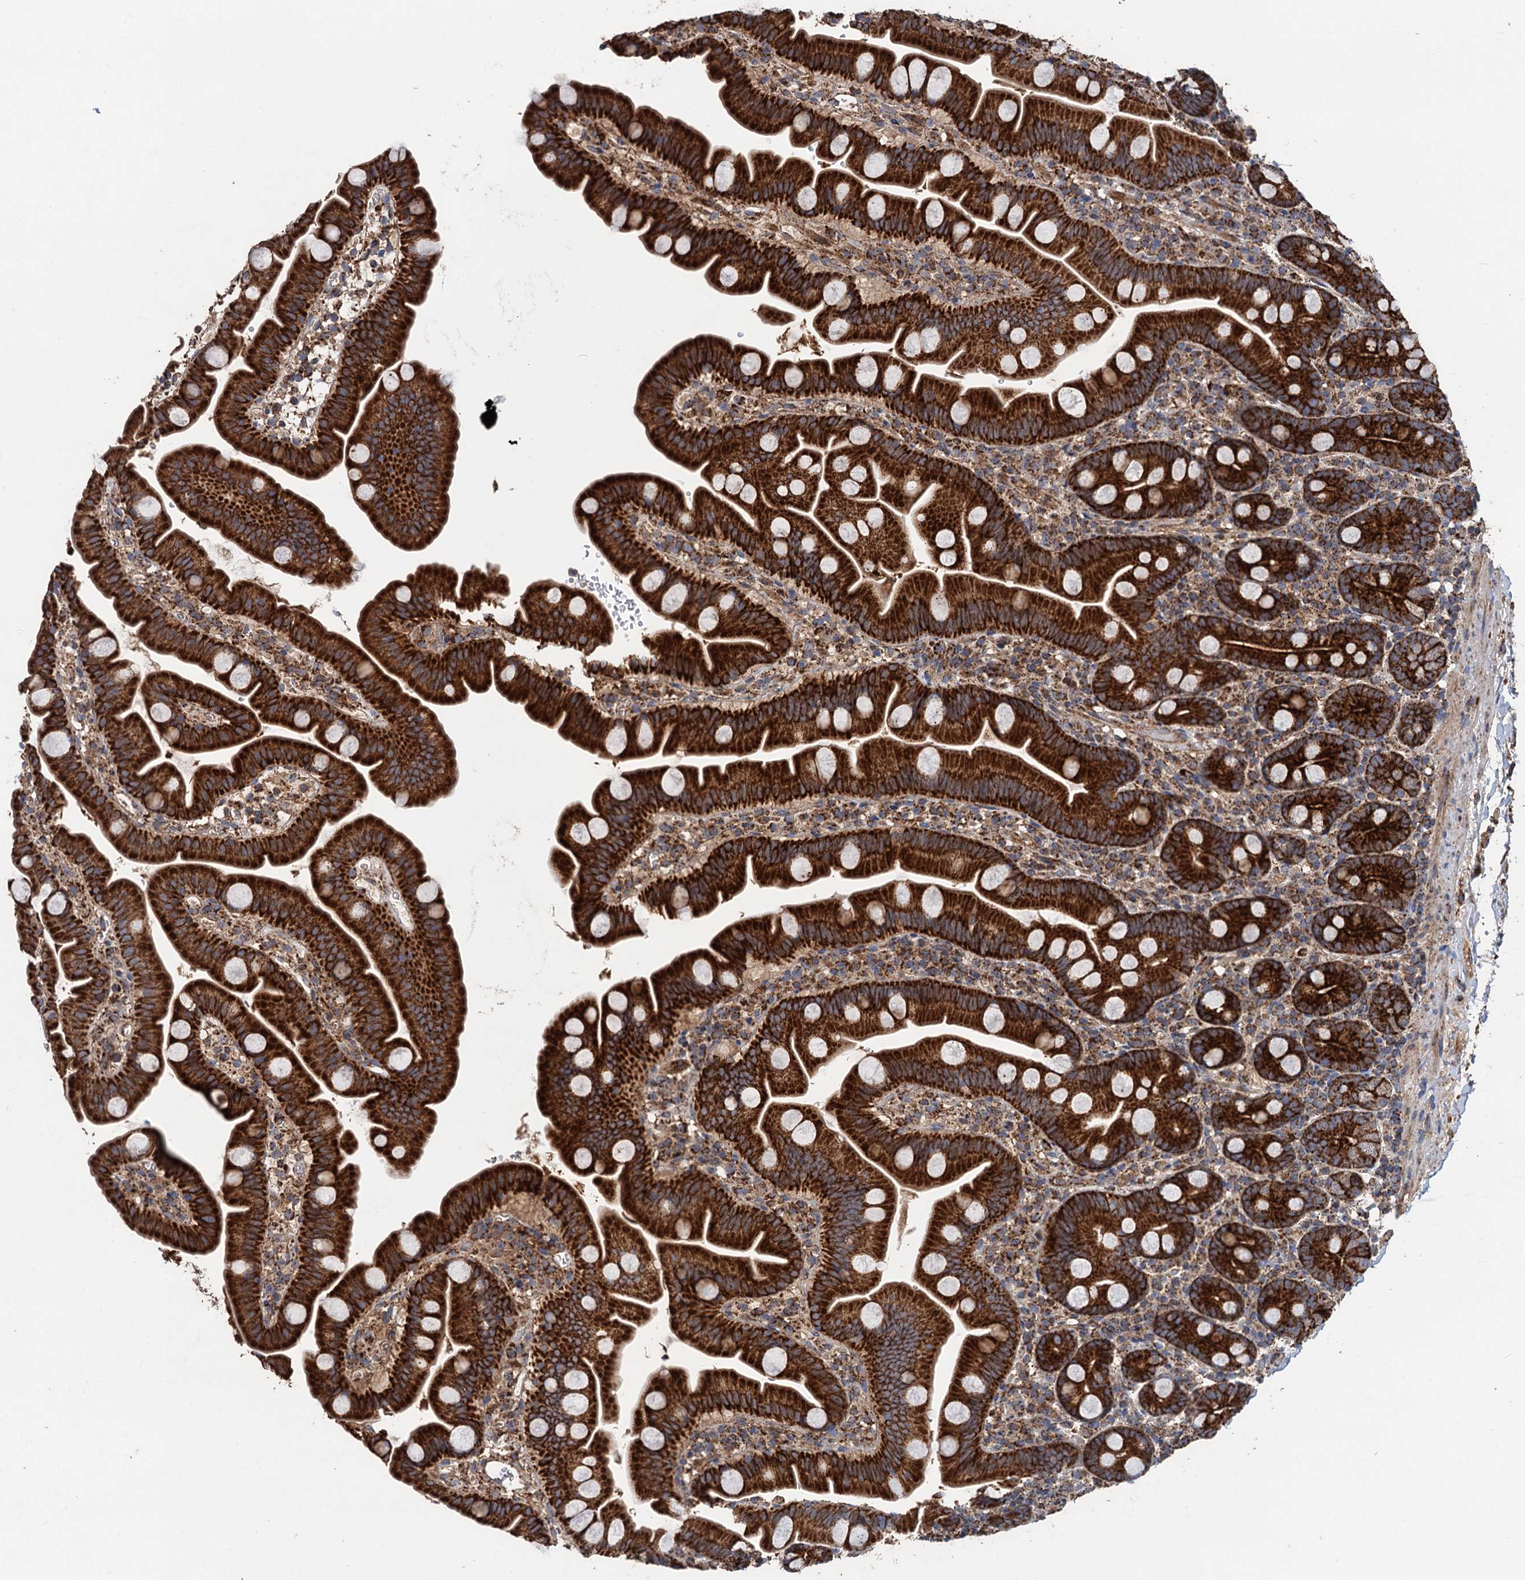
{"staining": {"intensity": "strong", "quantity": ">75%", "location": "cytoplasmic/membranous"}, "tissue": "small intestine", "cell_type": "Glandular cells", "image_type": "normal", "snomed": [{"axis": "morphology", "description": "Normal tissue, NOS"}, {"axis": "topography", "description": "Small intestine"}], "caption": "Benign small intestine was stained to show a protein in brown. There is high levels of strong cytoplasmic/membranous positivity in approximately >75% of glandular cells. Nuclei are stained in blue.", "gene": "DGLUCY", "patient": {"sex": "female", "age": 68}}